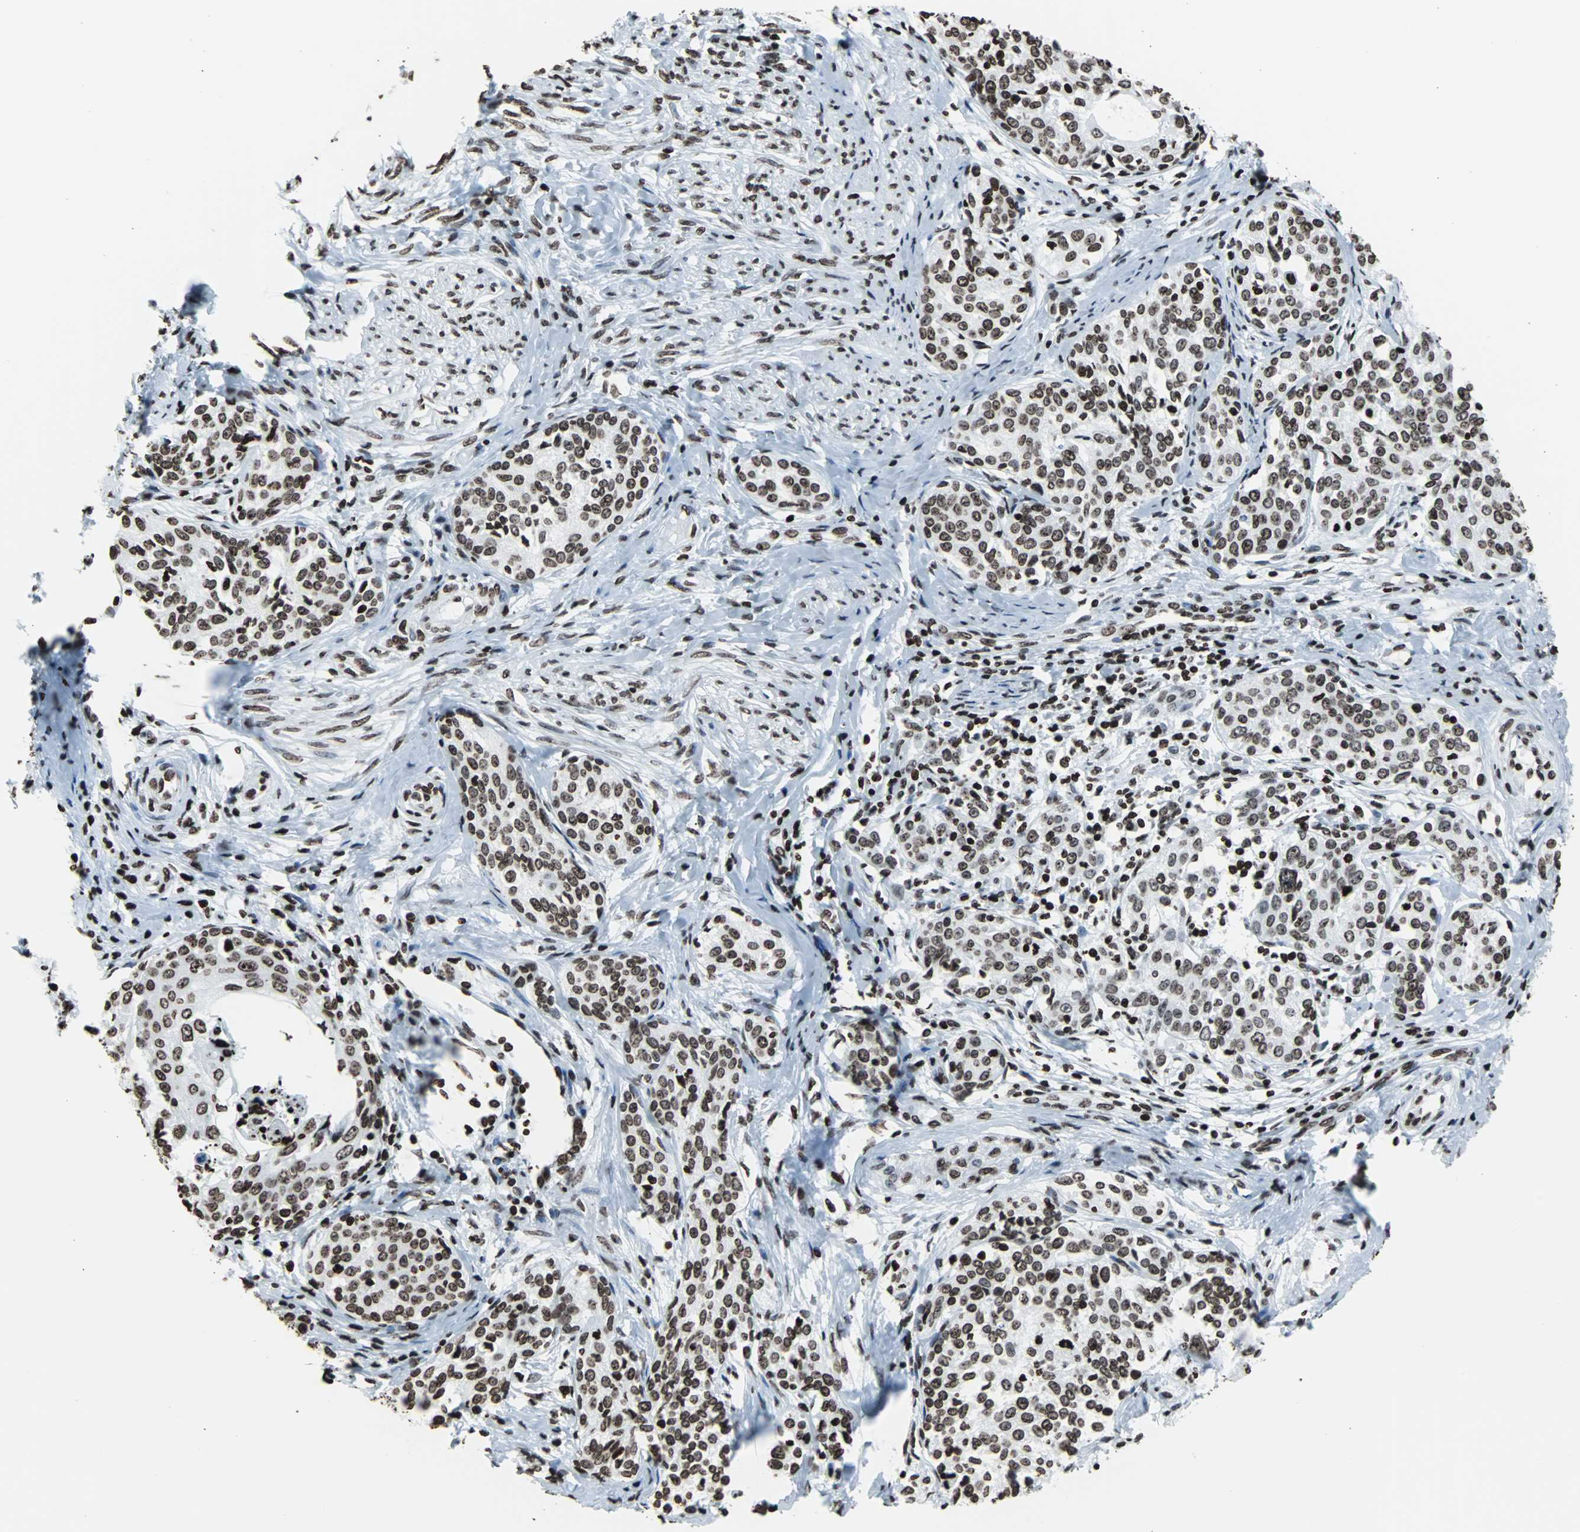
{"staining": {"intensity": "strong", "quantity": ">75%", "location": "nuclear"}, "tissue": "cervical cancer", "cell_type": "Tumor cells", "image_type": "cancer", "snomed": [{"axis": "morphology", "description": "Squamous cell carcinoma, NOS"}, {"axis": "morphology", "description": "Adenocarcinoma, NOS"}, {"axis": "topography", "description": "Cervix"}], "caption": "Cervical cancer (squamous cell carcinoma) stained with a brown dye demonstrates strong nuclear positive positivity in approximately >75% of tumor cells.", "gene": "H2BC18", "patient": {"sex": "female", "age": 52}}